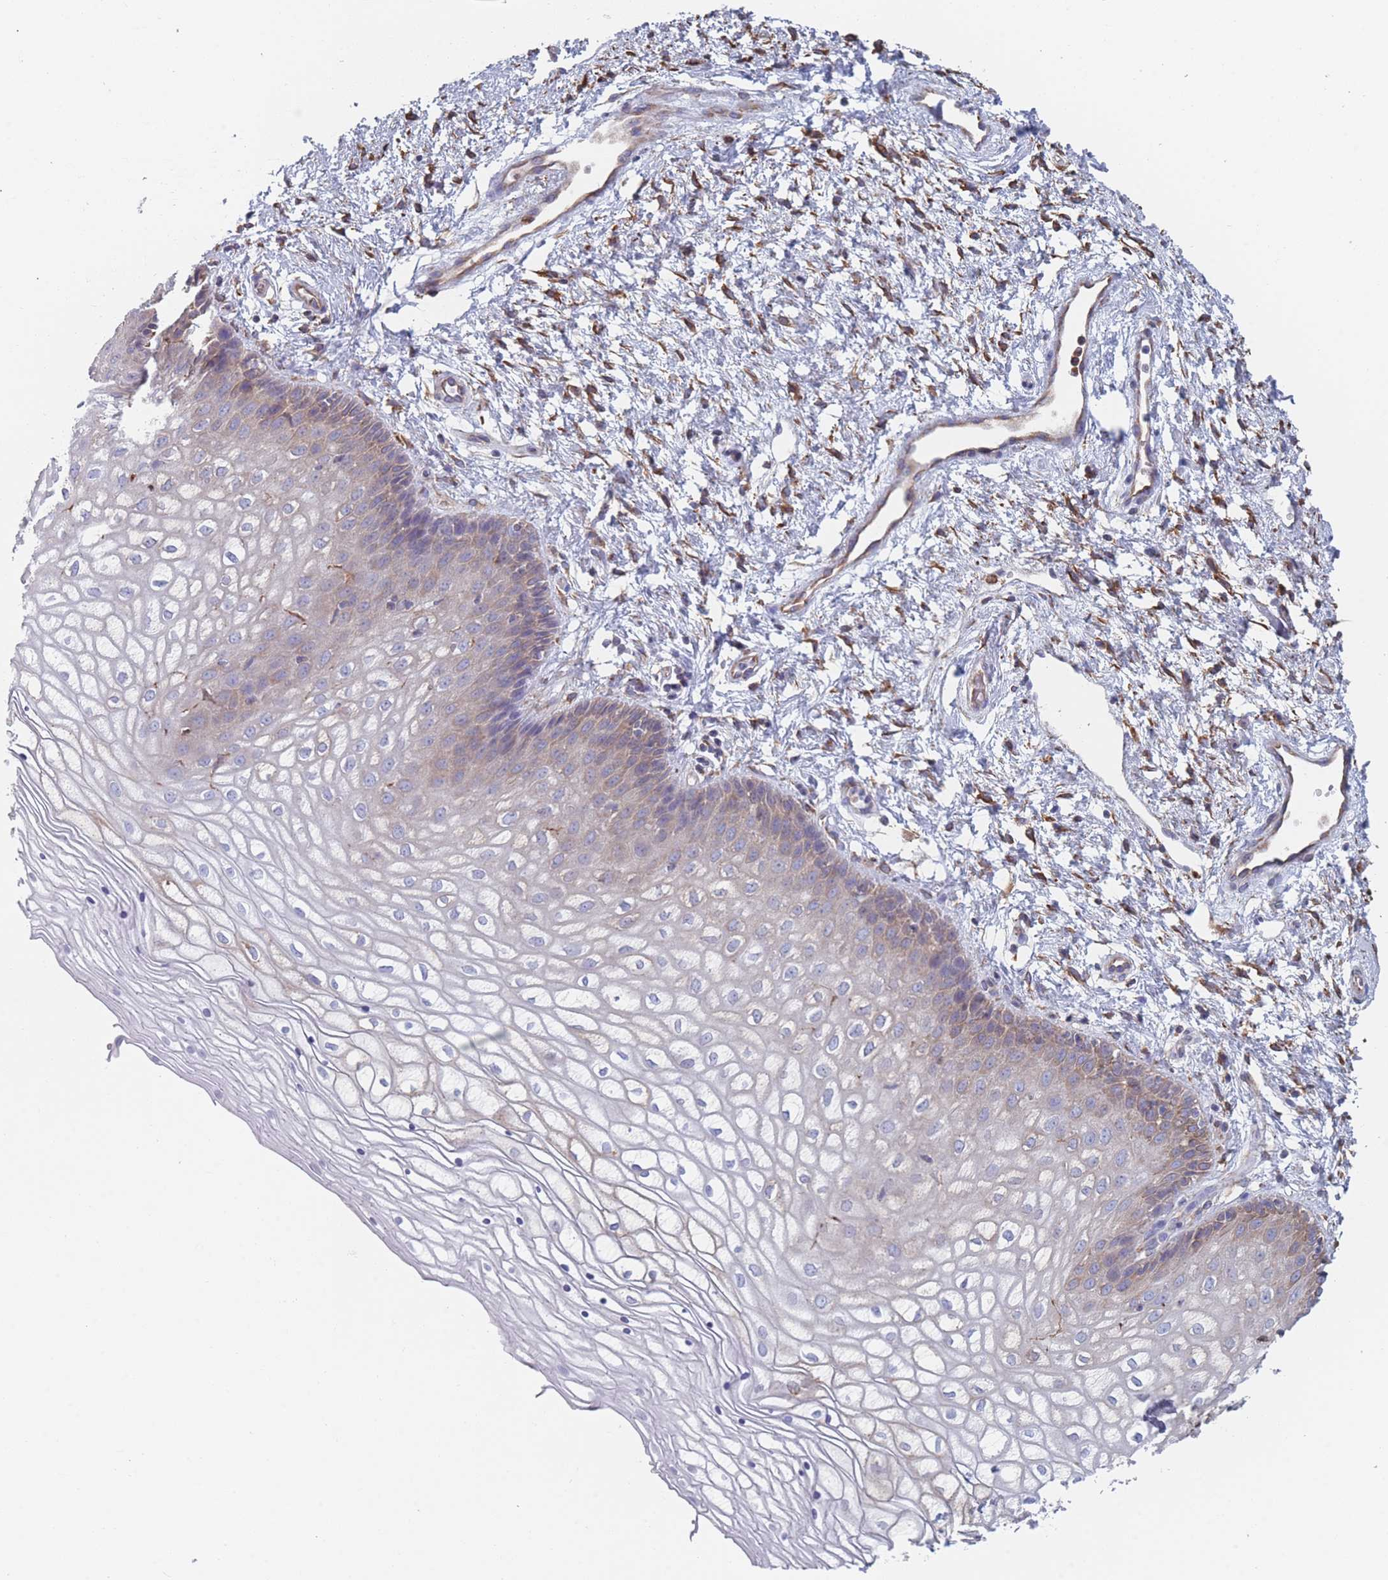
{"staining": {"intensity": "weak", "quantity": "<25%", "location": "cytoplasmic/membranous"}, "tissue": "vagina", "cell_type": "Squamous epithelial cells", "image_type": "normal", "snomed": [{"axis": "morphology", "description": "Normal tissue, NOS"}, {"axis": "topography", "description": "Vagina"}], "caption": "Squamous epithelial cells show no significant expression in benign vagina.", "gene": "OR7C2", "patient": {"sex": "female", "age": 34}}